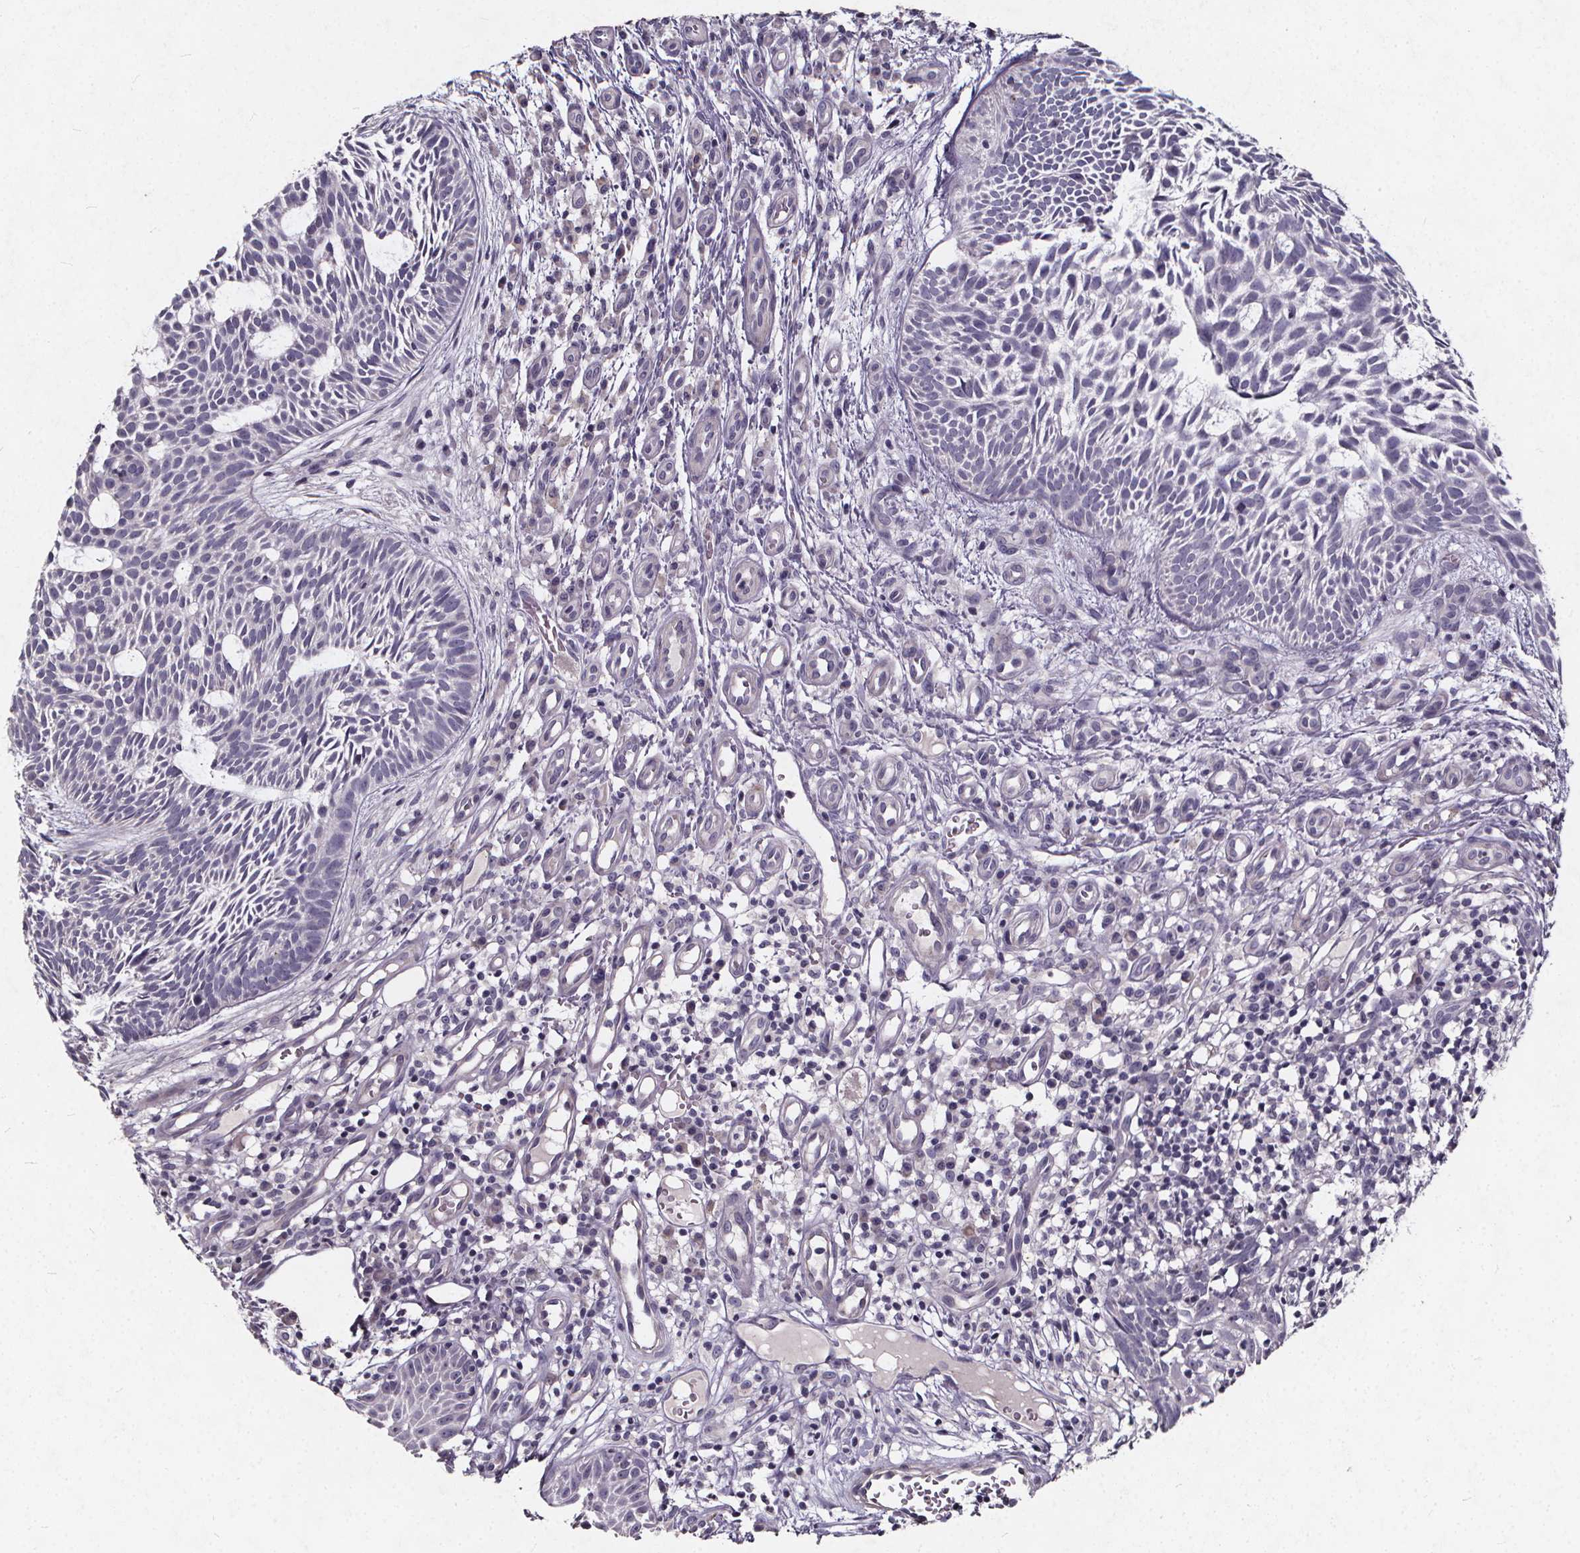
{"staining": {"intensity": "negative", "quantity": "none", "location": "none"}, "tissue": "skin cancer", "cell_type": "Tumor cells", "image_type": "cancer", "snomed": [{"axis": "morphology", "description": "Basal cell carcinoma"}, {"axis": "topography", "description": "Skin"}], "caption": "Tumor cells show no significant protein staining in skin basal cell carcinoma.", "gene": "TSPAN14", "patient": {"sex": "male", "age": 59}}